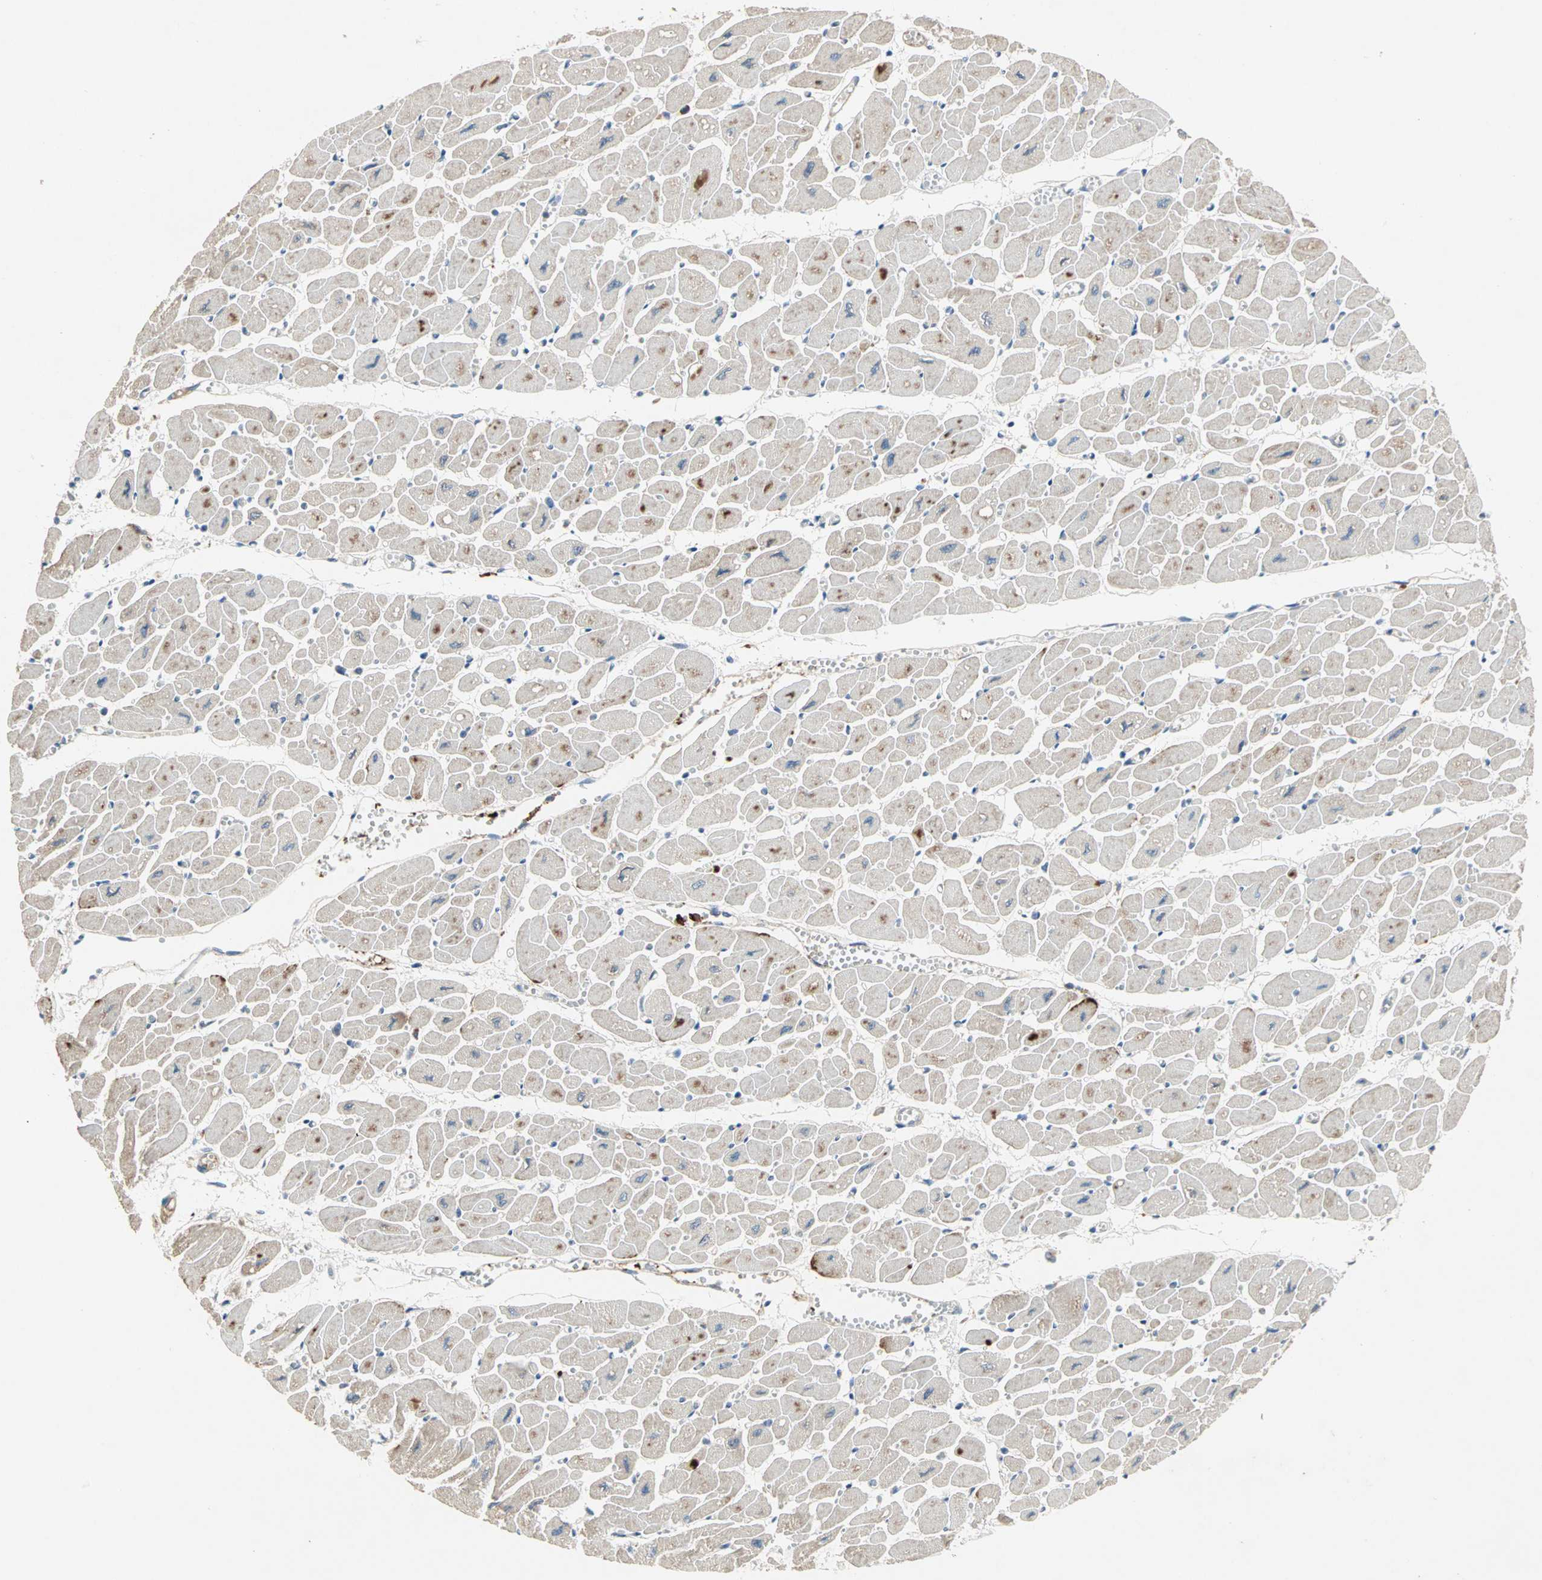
{"staining": {"intensity": "weak", "quantity": "25%-75%", "location": "cytoplasmic/membranous"}, "tissue": "heart muscle", "cell_type": "Cardiomyocytes", "image_type": "normal", "snomed": [{"axis": "morphology", "description": "Normal tissue, NOS"}, {"axis": "topography", "description": "Heart"}], "caption": "Human heart muscle stained with a brown dye displays weak cytoplasmic/membranous positive expression in about 25%-75% of cardiomyocytes.", "gene": "PROS1", "patient": {"sex": "female", "age": 54}}